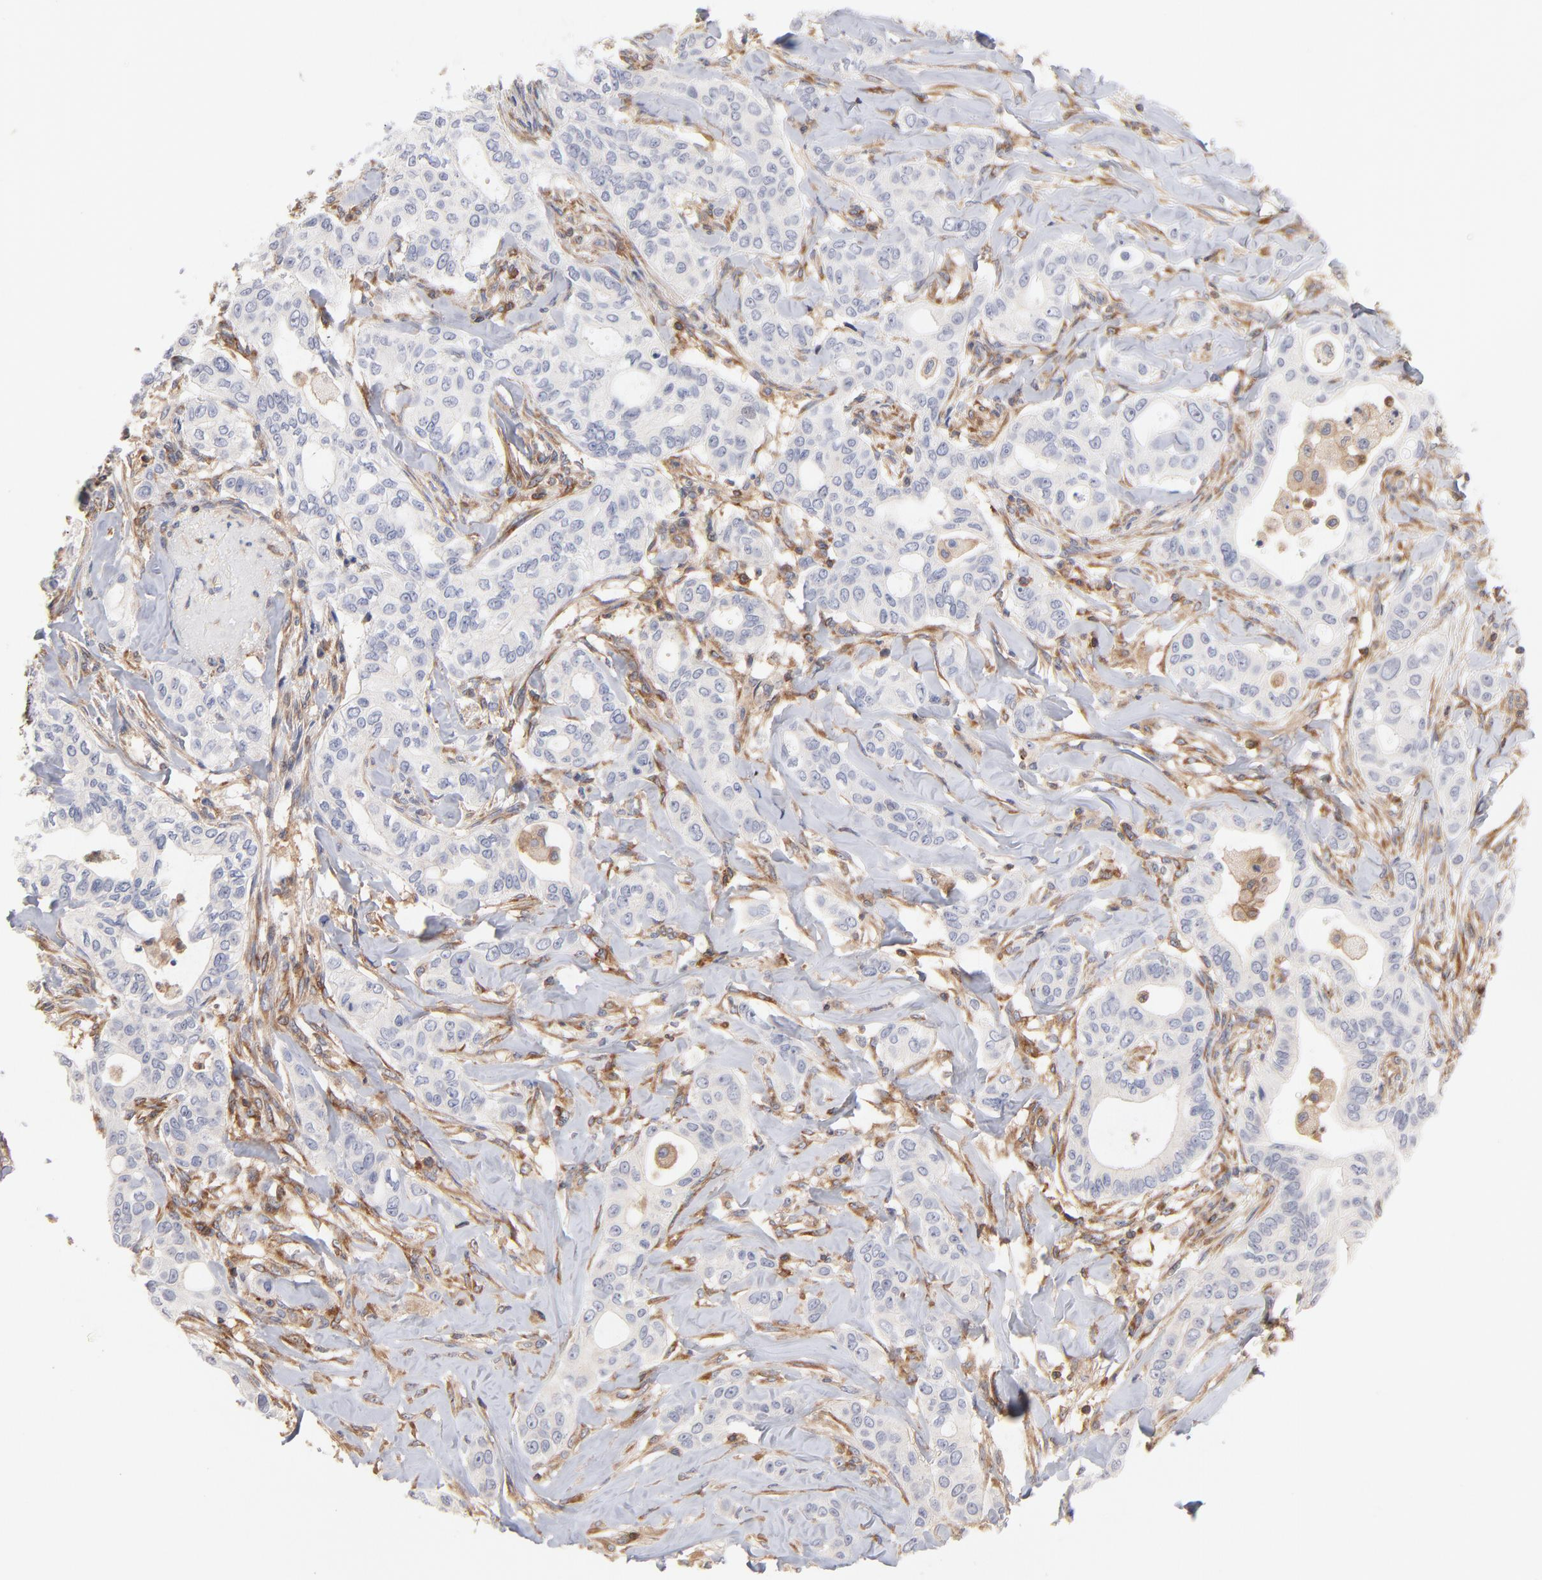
{"staining": {"intensity": "negative", "quantity": "none", "location": "none"}, "tissue": "liver cancer", "cell_type": "Tumor cells", "image_type": "cancer", "snomed": [{"axis": "morphology", "description": "Cholangiocarcinoma"}, {"axis": "topography", "description": "Liver"}], "caption": "DAB (3,3'-diaminobenzidine) immunohistochemical staining of liver cancer demonstrates no significant staining in tumor cells.", "gene": "WIPF1", "patient": {"sex": "female", "age": 67}}